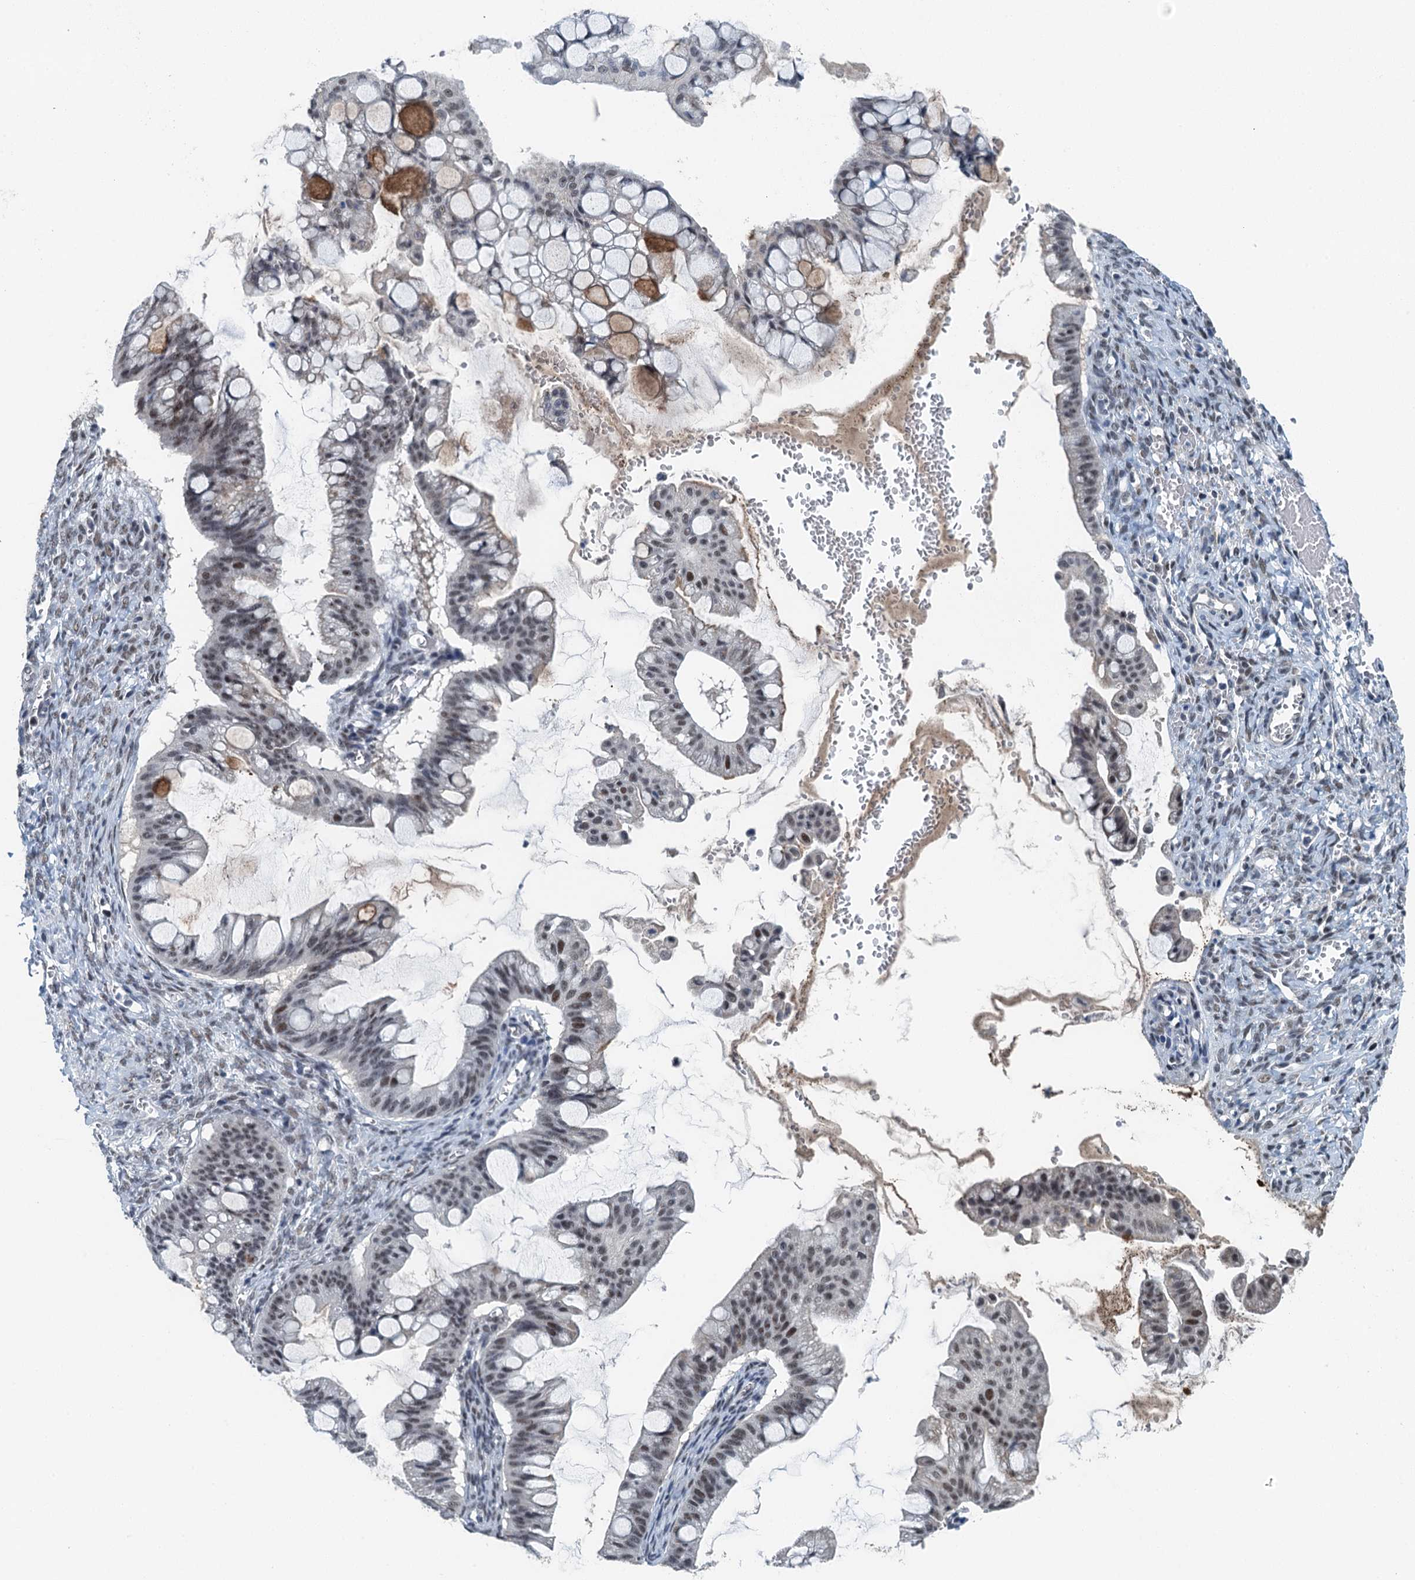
{"staining": {"intensity": "moderate", "quantity": "25%-75%", "location": "nuclear"}, "tissue": "ovarian cancer", "cell_type": "Tumor cells", "image_type": "cancer", "snomed": [{"axis": "morphology", "description": "Cystadenocarcinoma, mucinous, NOS"}, {"axis": "topography", "description": "Ovary"}], "caption": "Moderate nuclear expression for a protein is present in approximately 25%-75% of tumor cells of mucinous cystadenocarcinoma (ovarian) using immunohistochemistry.", "gene": "MTA3", "patient": {"sex": "female", "age": 73}}